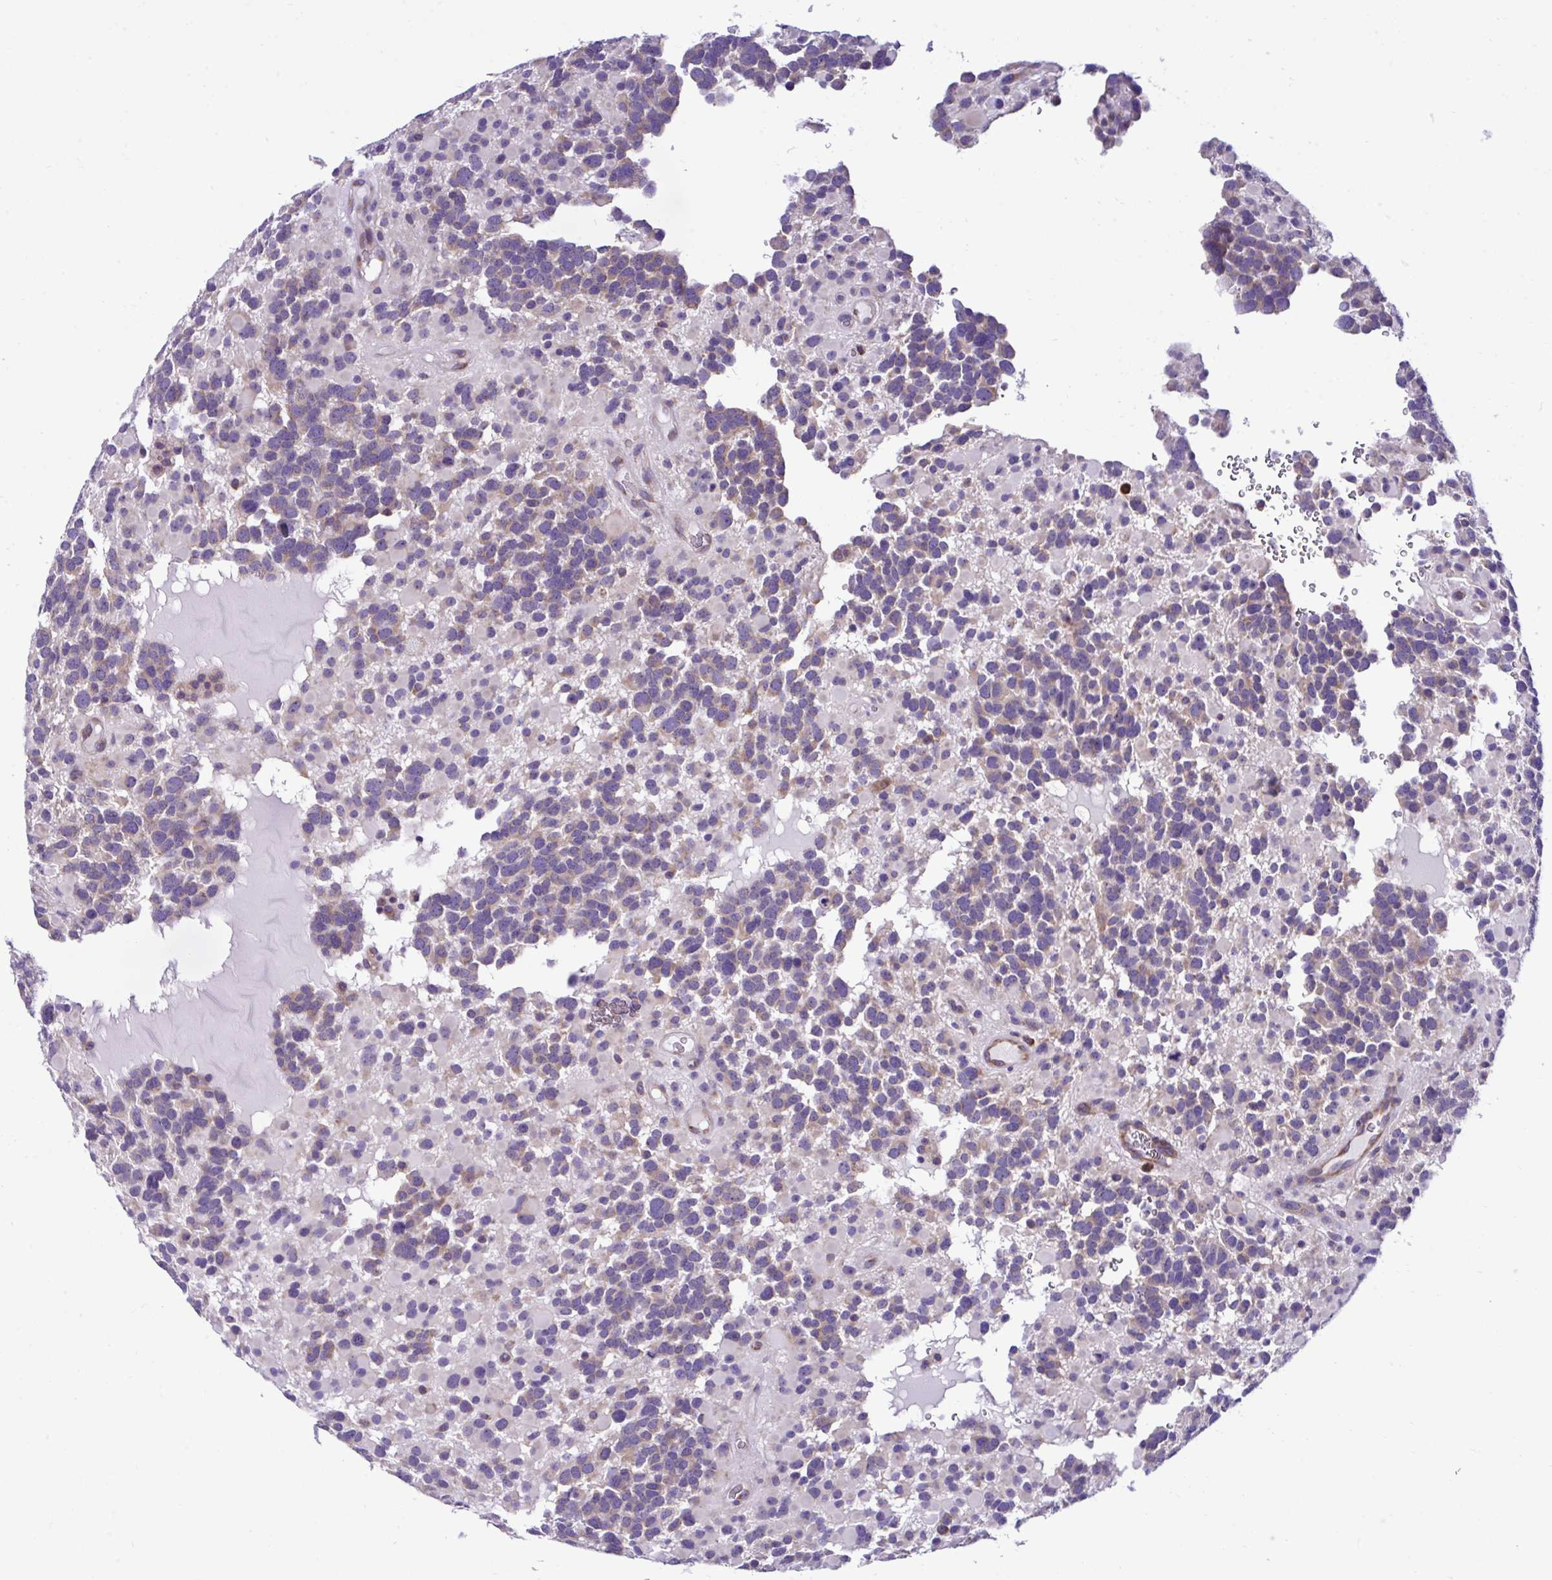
{"staining": {"intensity": "moderate", "quantity": "<25%", "location": "cytoplasmic/membranous"}, "tissue": "glioma", "cell_type": "Tumor cells", "image_type": "cancer", "snomed": [{"axis": "morphology", "description": "Glioma, malignant, High grade"}, {"axis": "topography", "description": "Brain"}], "caption": "A histopathology image of human malignant high-grade glioma stained for a protein exhibits moderate cytoplasmic/membranous brown staining in tumor cells. The protein of interest is shown in brown color, while the nuclei are stained blue.", "gene": "RPL7", "patient": {"sex": "female", "age": 40}}